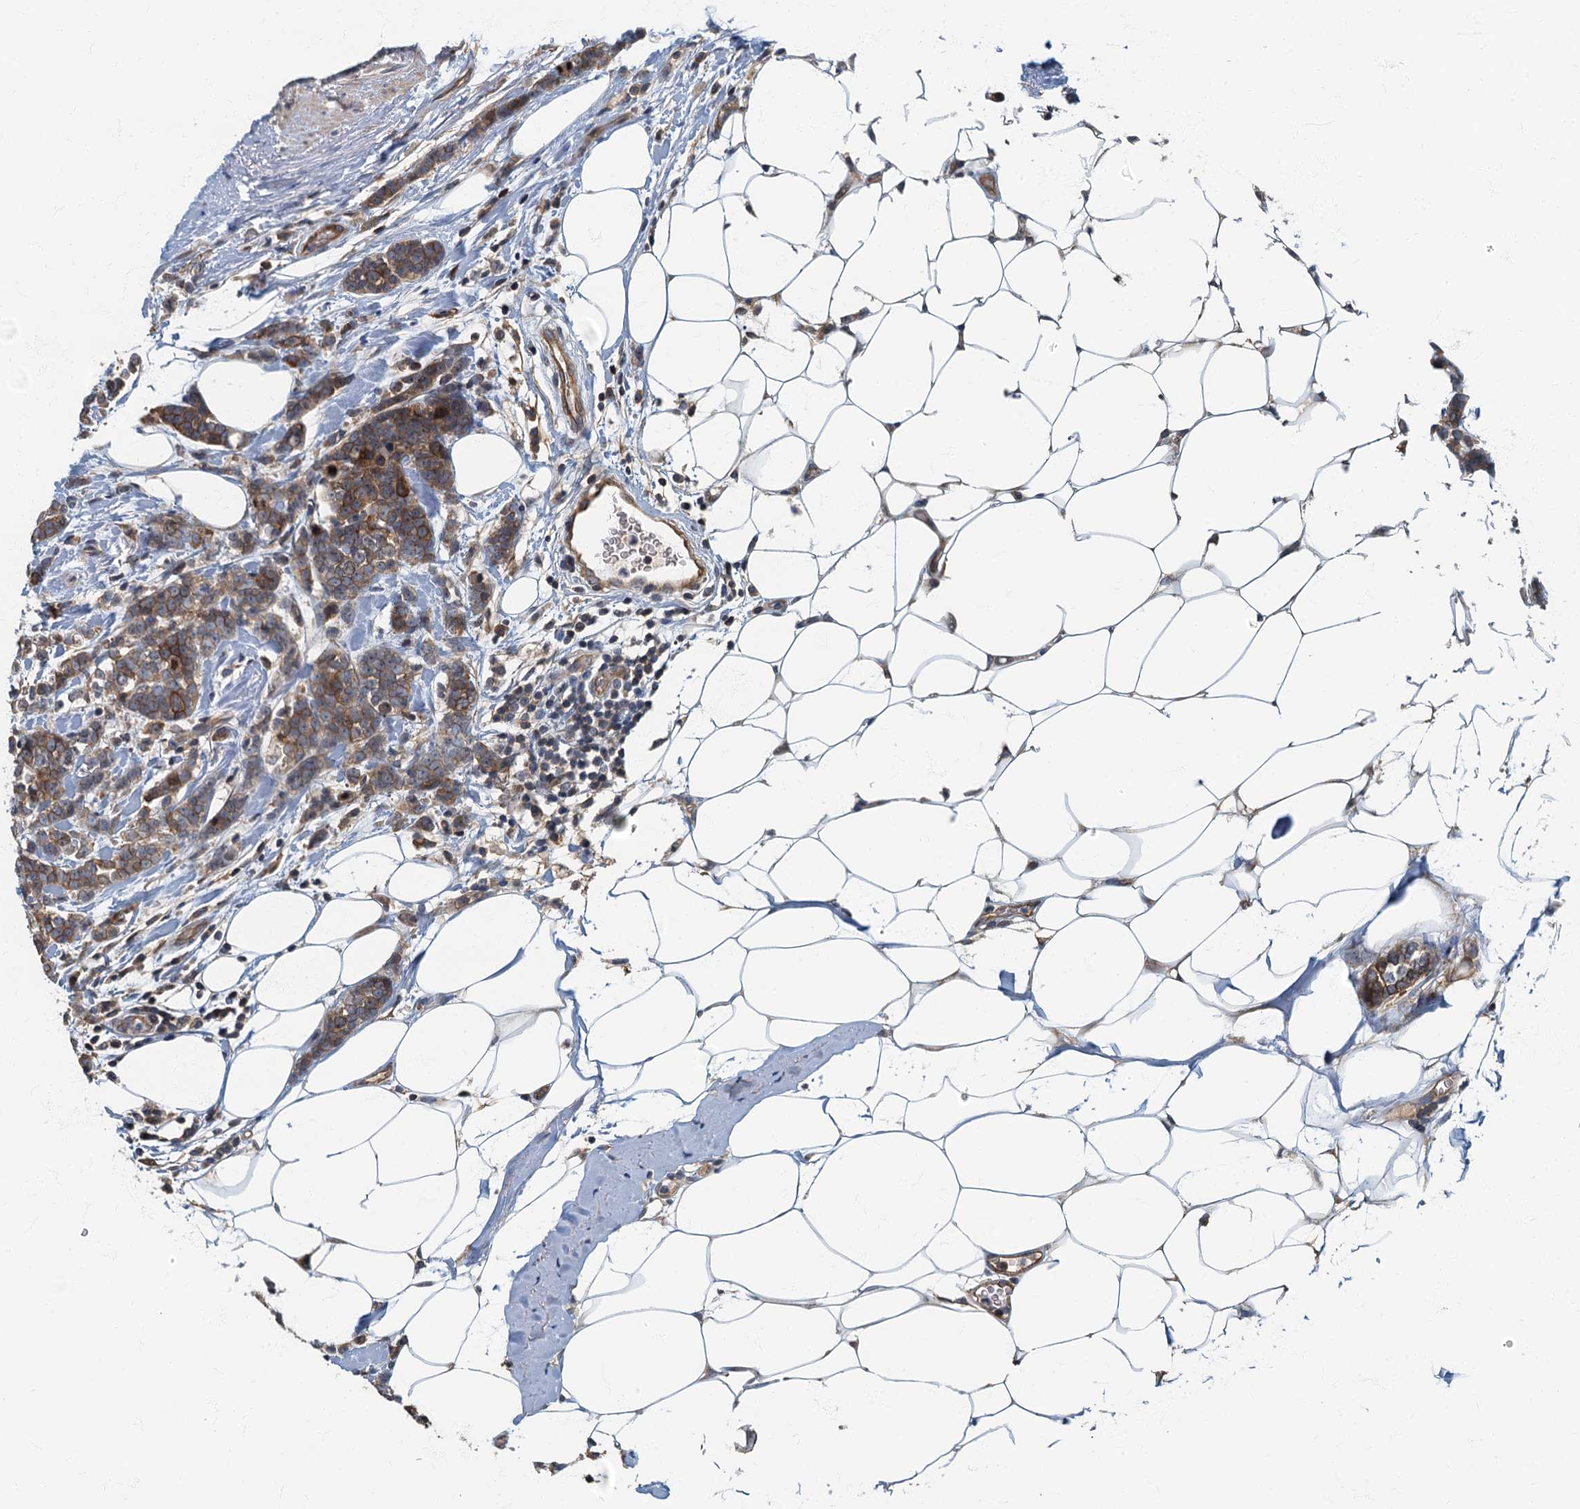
{"staining": {"intensity": "weak", "quantity": ">75%", "location": "cytoplasmic/membranous"}, "tissue": "breast cancer", "cell_type": "Tumor cells", "image_type": "cancer", "snomed": [{"axis": "morphology", "description": "Lobular carcinoma"}, {"axis": "topography", "description": "Breast"}], "caption": "Immunohistochemical staining of human lobular carcinoma (breast) shows low levels of weak cytoplasmic/membranous protein positivity in about >75% of tumor cells.", "gene": "CKAP2L", "patient": {"sex": "female", "age": 58}}